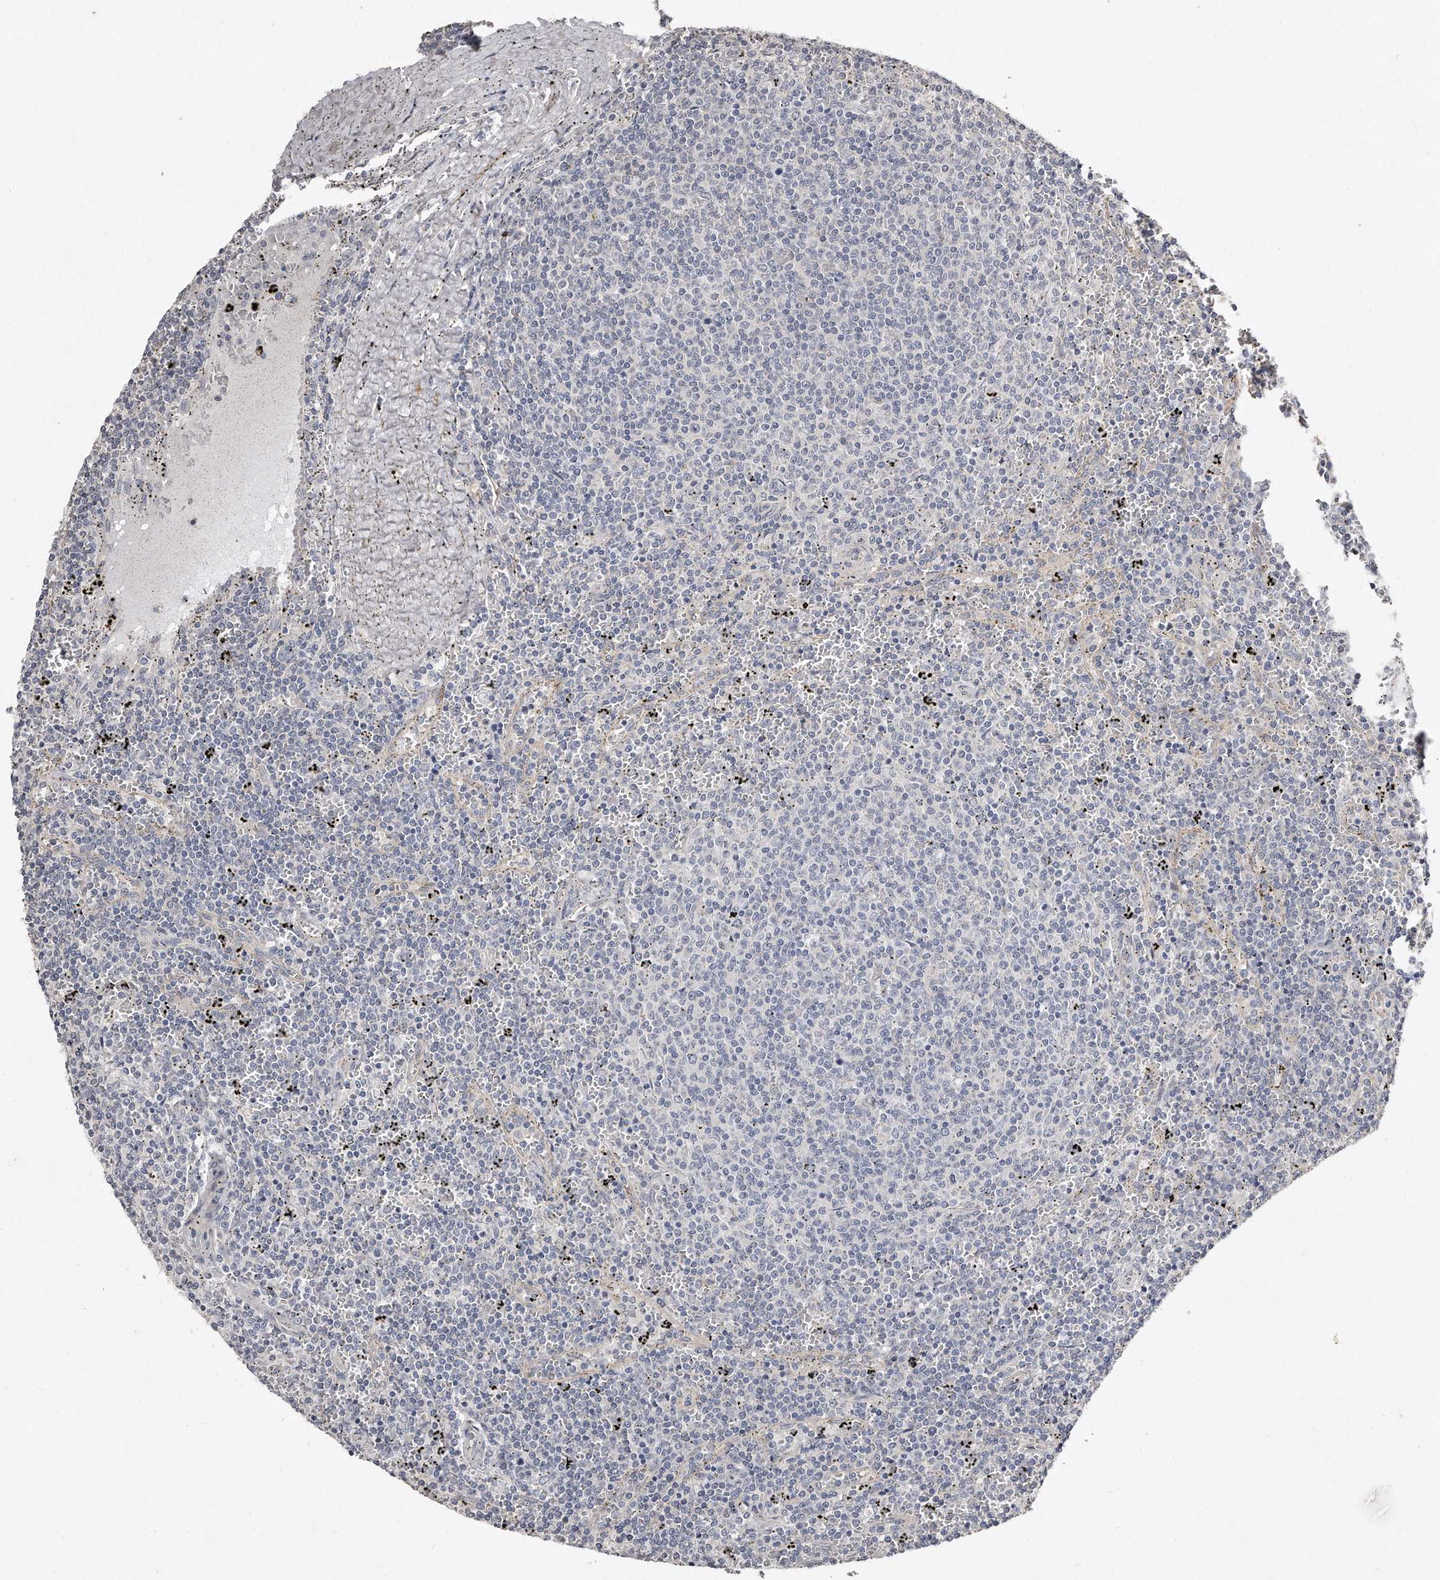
{"staining": {"intensity": "negative", "quantity": "none", "location": "none"}, "tissue": "lymphoma", "cell_type": "Tumor cells", "image_type": "cancer", "snomed": [{"axis": "morphology", "description": "Malignant lymphoma, non-Hodgkin's type, Low grade"}, {"axis": "topography", "description": "Spleen"}], "caption": "This is an IHC photomicrograph of lymphoma. There is no staining in tumor cells.", "gene": "LMOD1", "patient": {"sex": "female", "age": 50}}